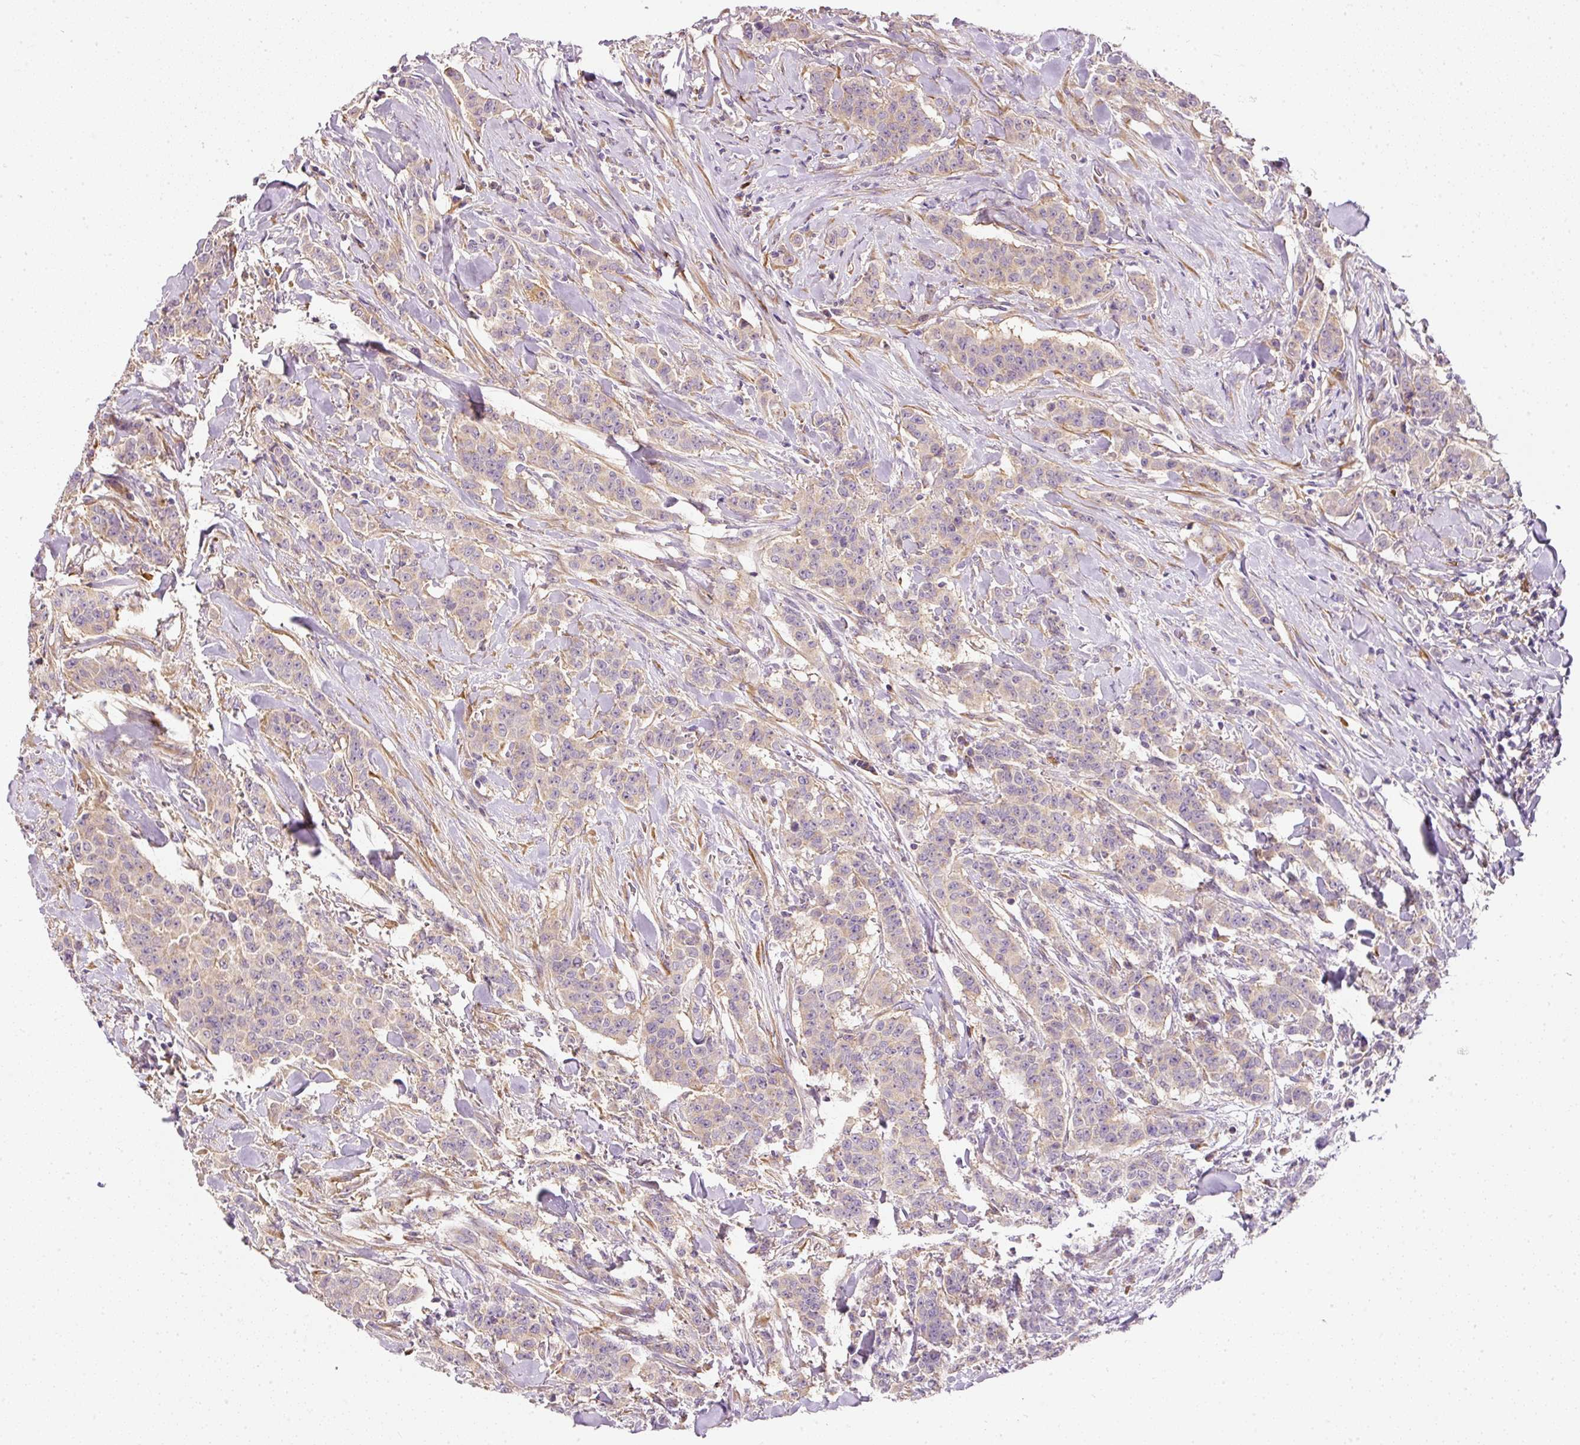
{"staining": {"intensity": "negative", "quantity": "none", "location": "none"}, "tissue": "breast cancer", "cell_type": "Tumor cells", "image_type": "cancer", "snomed": [{"axis": "morphology", "description": "Duct carcinoma"}, {"axis": "topography", "description": "Breast"}], "caption": "The histopathology image displays no staining of tumor cells in breast cancer (invasive ductal carcinoma).", "gene": "RNF167", "patient": {"sex": "female", "age": 40}}